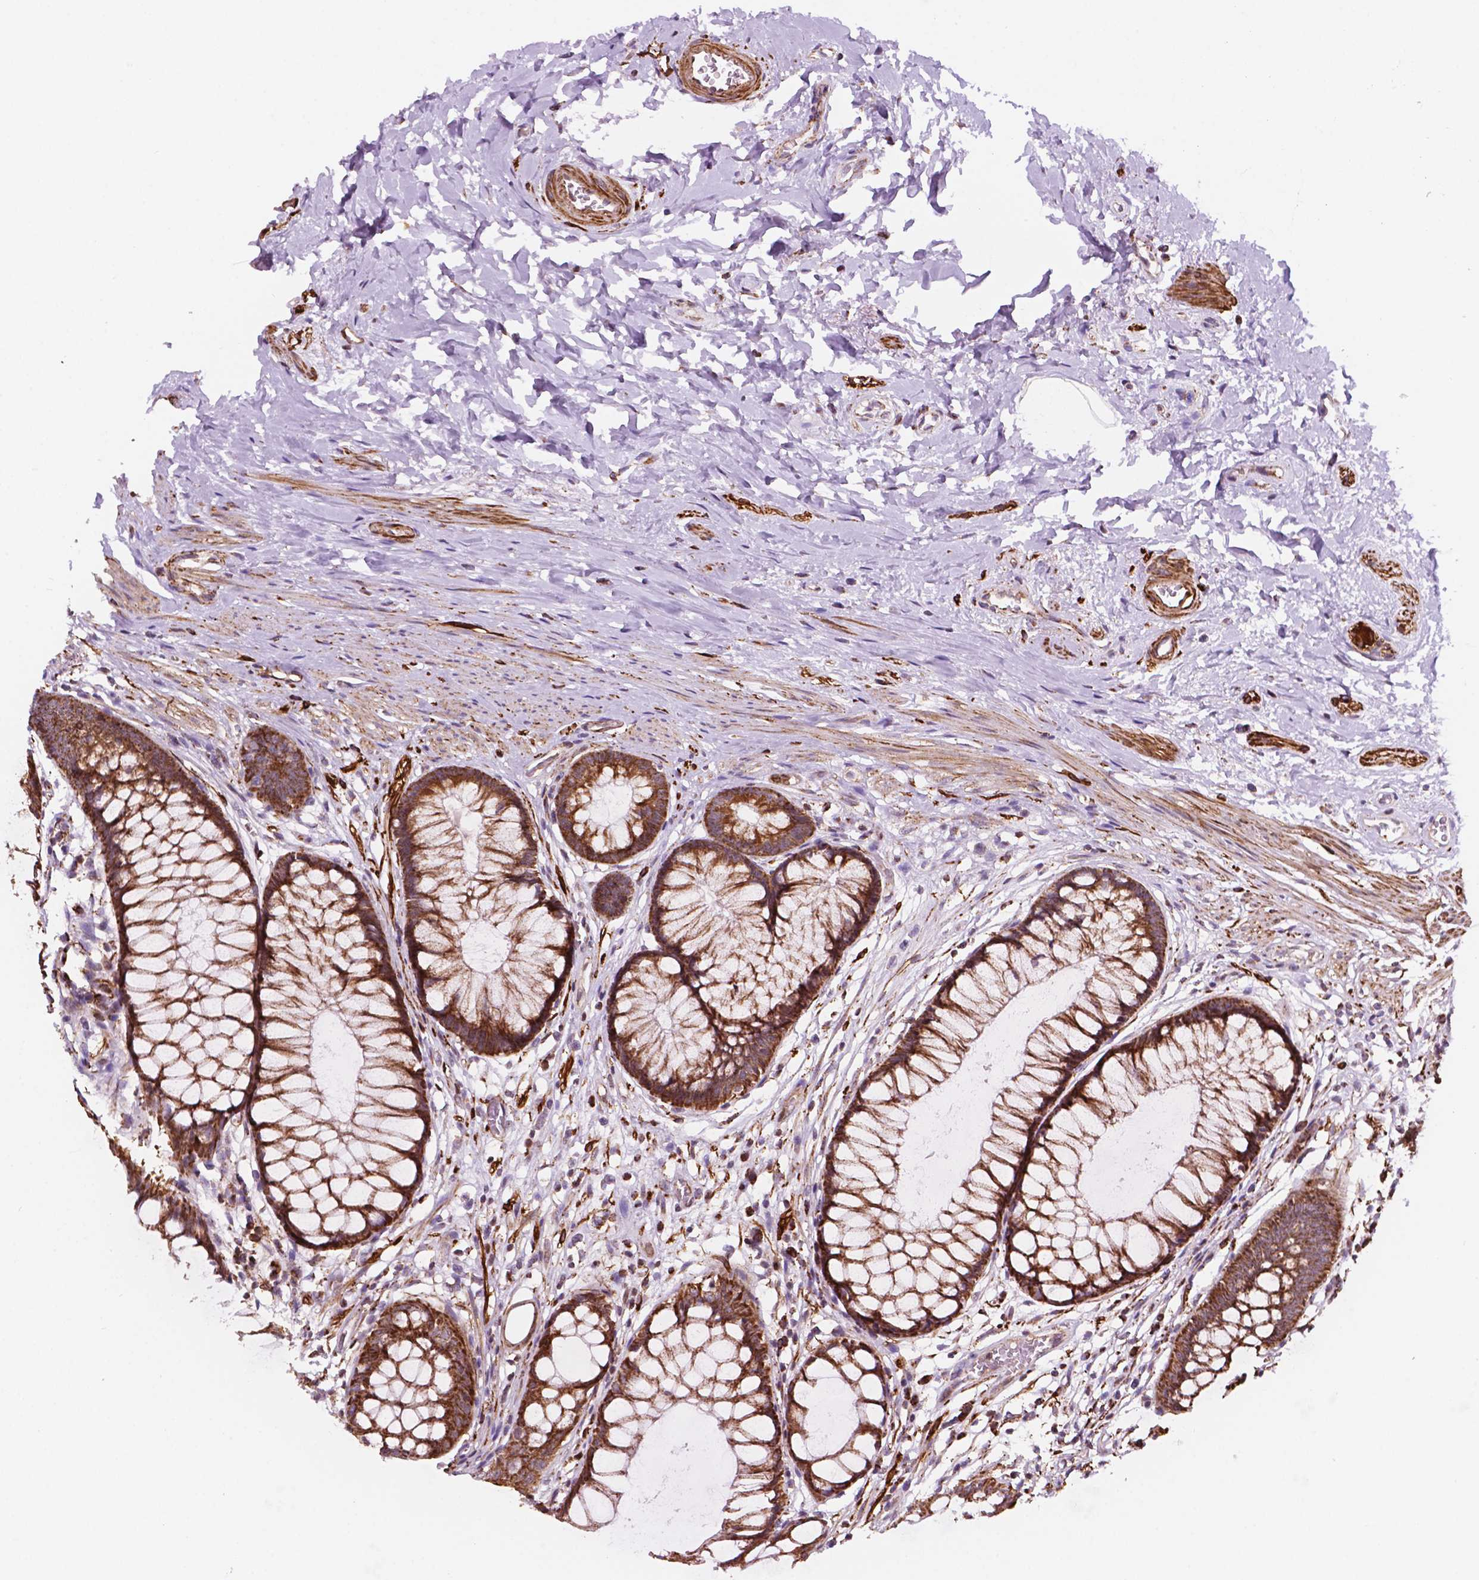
{"staining": {"intensity": "strong", "quantity": ">75%", "location": "cytoplasmic/membranous"}, "tissue": "rectum", "cell_type": "Glandular cells", "image_type": "normal", "snomed": [{"axis": "morphology", "description": "Normal tissue, NOS"}, {"axis": "topography", "description": "Smooth muscle"}, {"axis": "topography", "description": "Rectum"}], "caption": "A high-resolution micrograph shows IHC staining of benign rectum, which shows strong cytoplasmic/membranous positivity in about >75% of glandular cells. Nuclei are stained in blue.", "gene": "GEMIN4", "patient": {"sex": "male", "age": 53}}